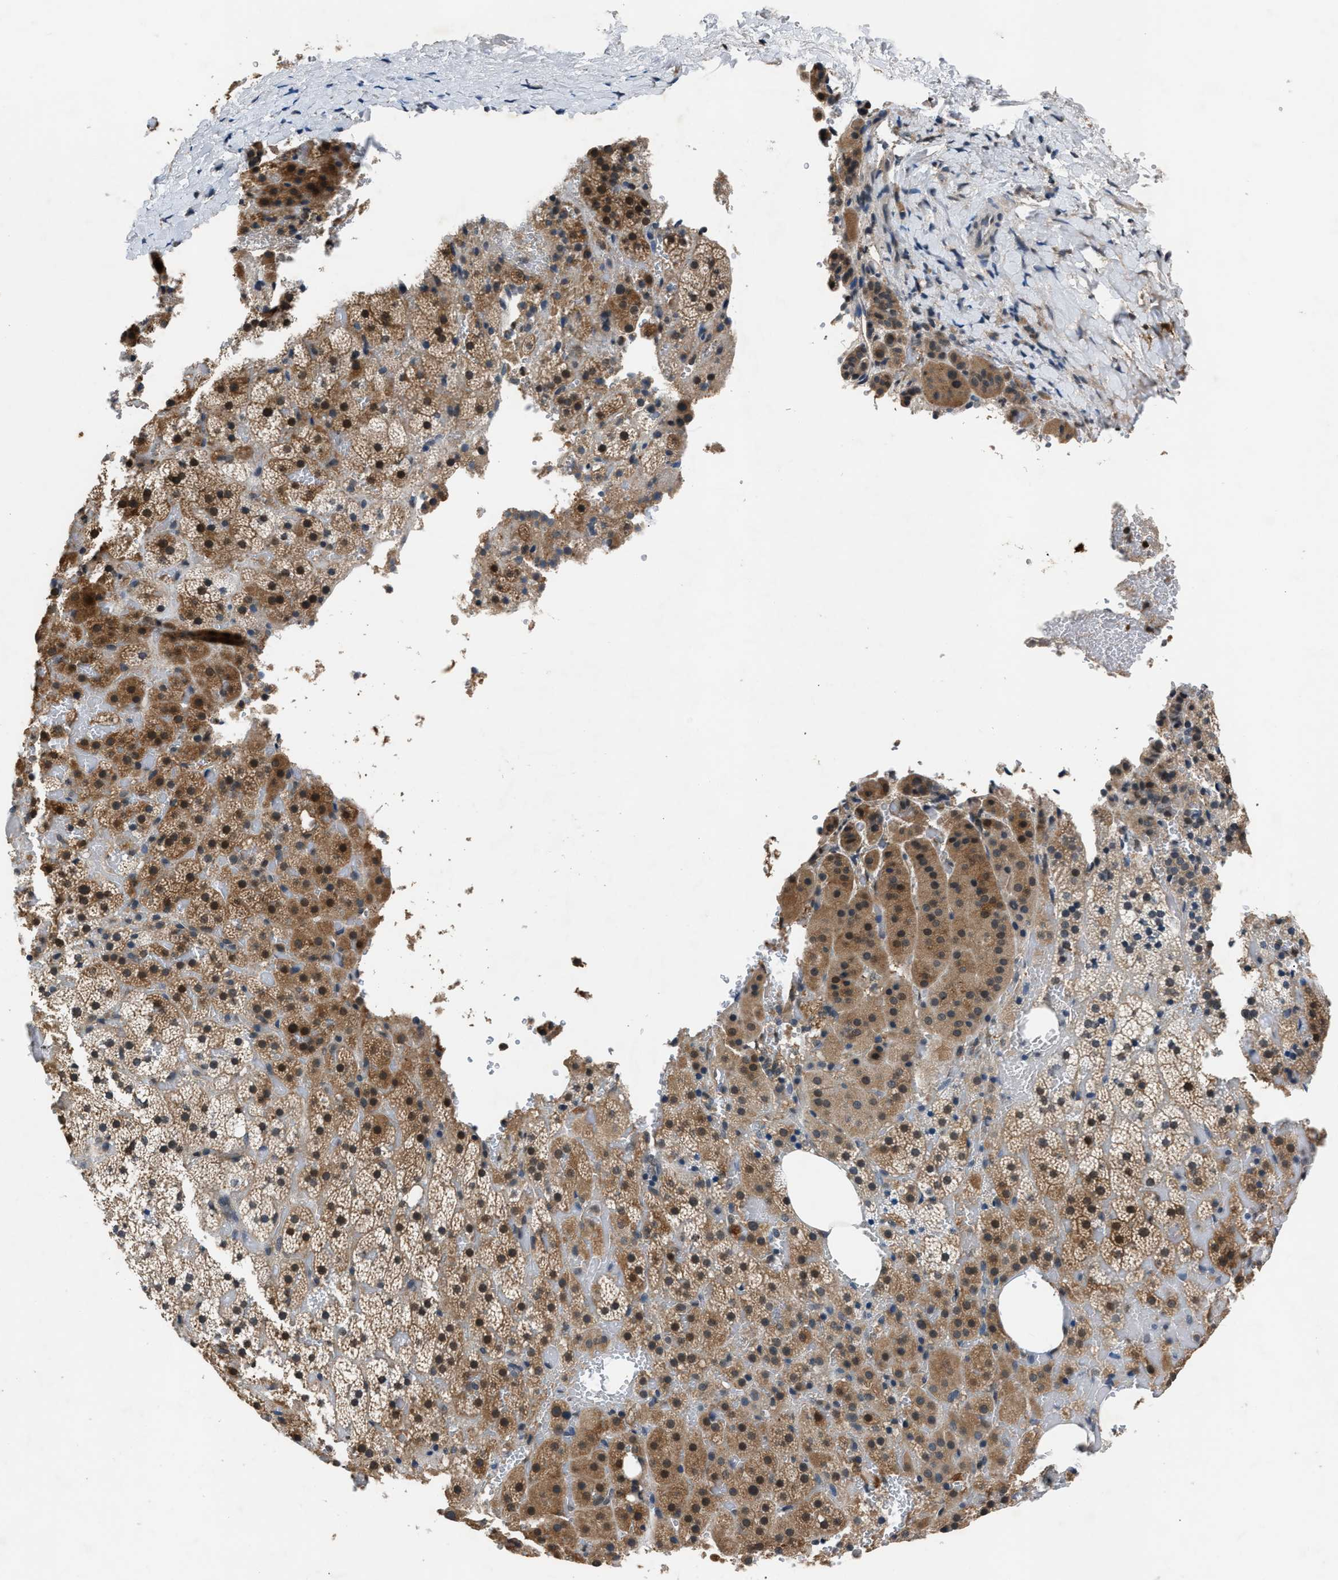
{"staining": {"intensity": "moderate", "quantity": ">75%", "location": "cytoplasmic/membranous,nuclear"}, "tissue": "adrenal gland", "cell_type": "Glandular cells", "image_type": "normal", "snomed": [{"axis": "morphology", "description": "Normal tissue, NOS"}, {"axis": "topography", "description": "Adrenal gland"}], "caption": "High-magnification brightfield microscopy of normal adrenal gland stained with DAB (3,3'-diaminobenzidine) (brown) and counterstained with hematoxylin (blue). glandular cells exhibit moderate cytoplasmic/membranous,nuclear positivity is appreciated in approximately>75% of cells.", "gene": "TP53I3", "patient": {"sex": "female", "age": 59}}